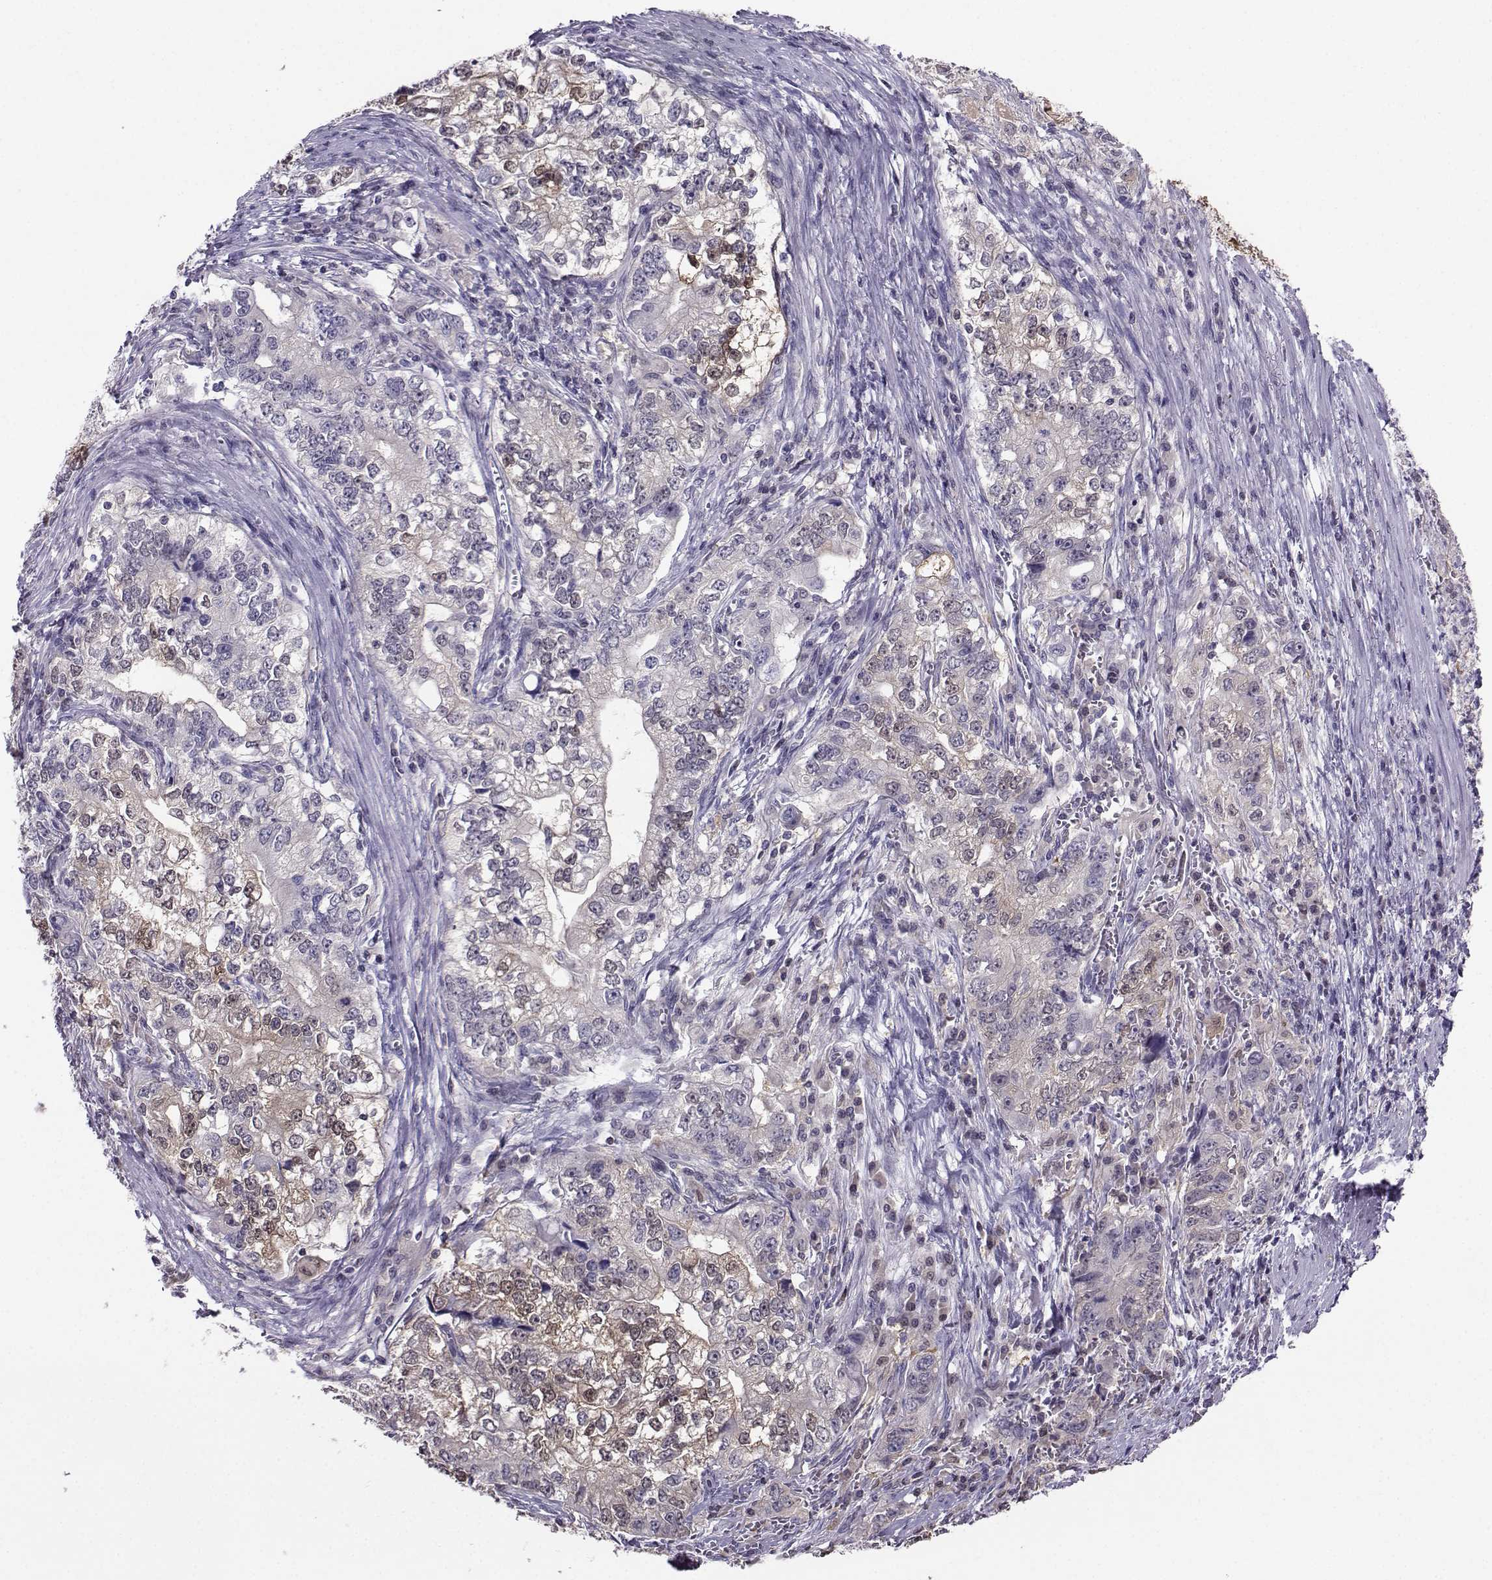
{"staining": {"intensity": "negative", "quantity": "none", "location": "none"}, "tissue": "stomach cancer", "cell_type": "Tumor cells", "image_type": "cancer", "snomed": [{"axis": "morphology", "description": "Adenocarcinoma, NOS"}, {"axis": "topography", "description": "Stomach, lower"}], "caption": "Tumor cells show no significant protein staining in stomach cancer.", "gene": "PGK1", "patient": {"sex": "female", "age": 72}}